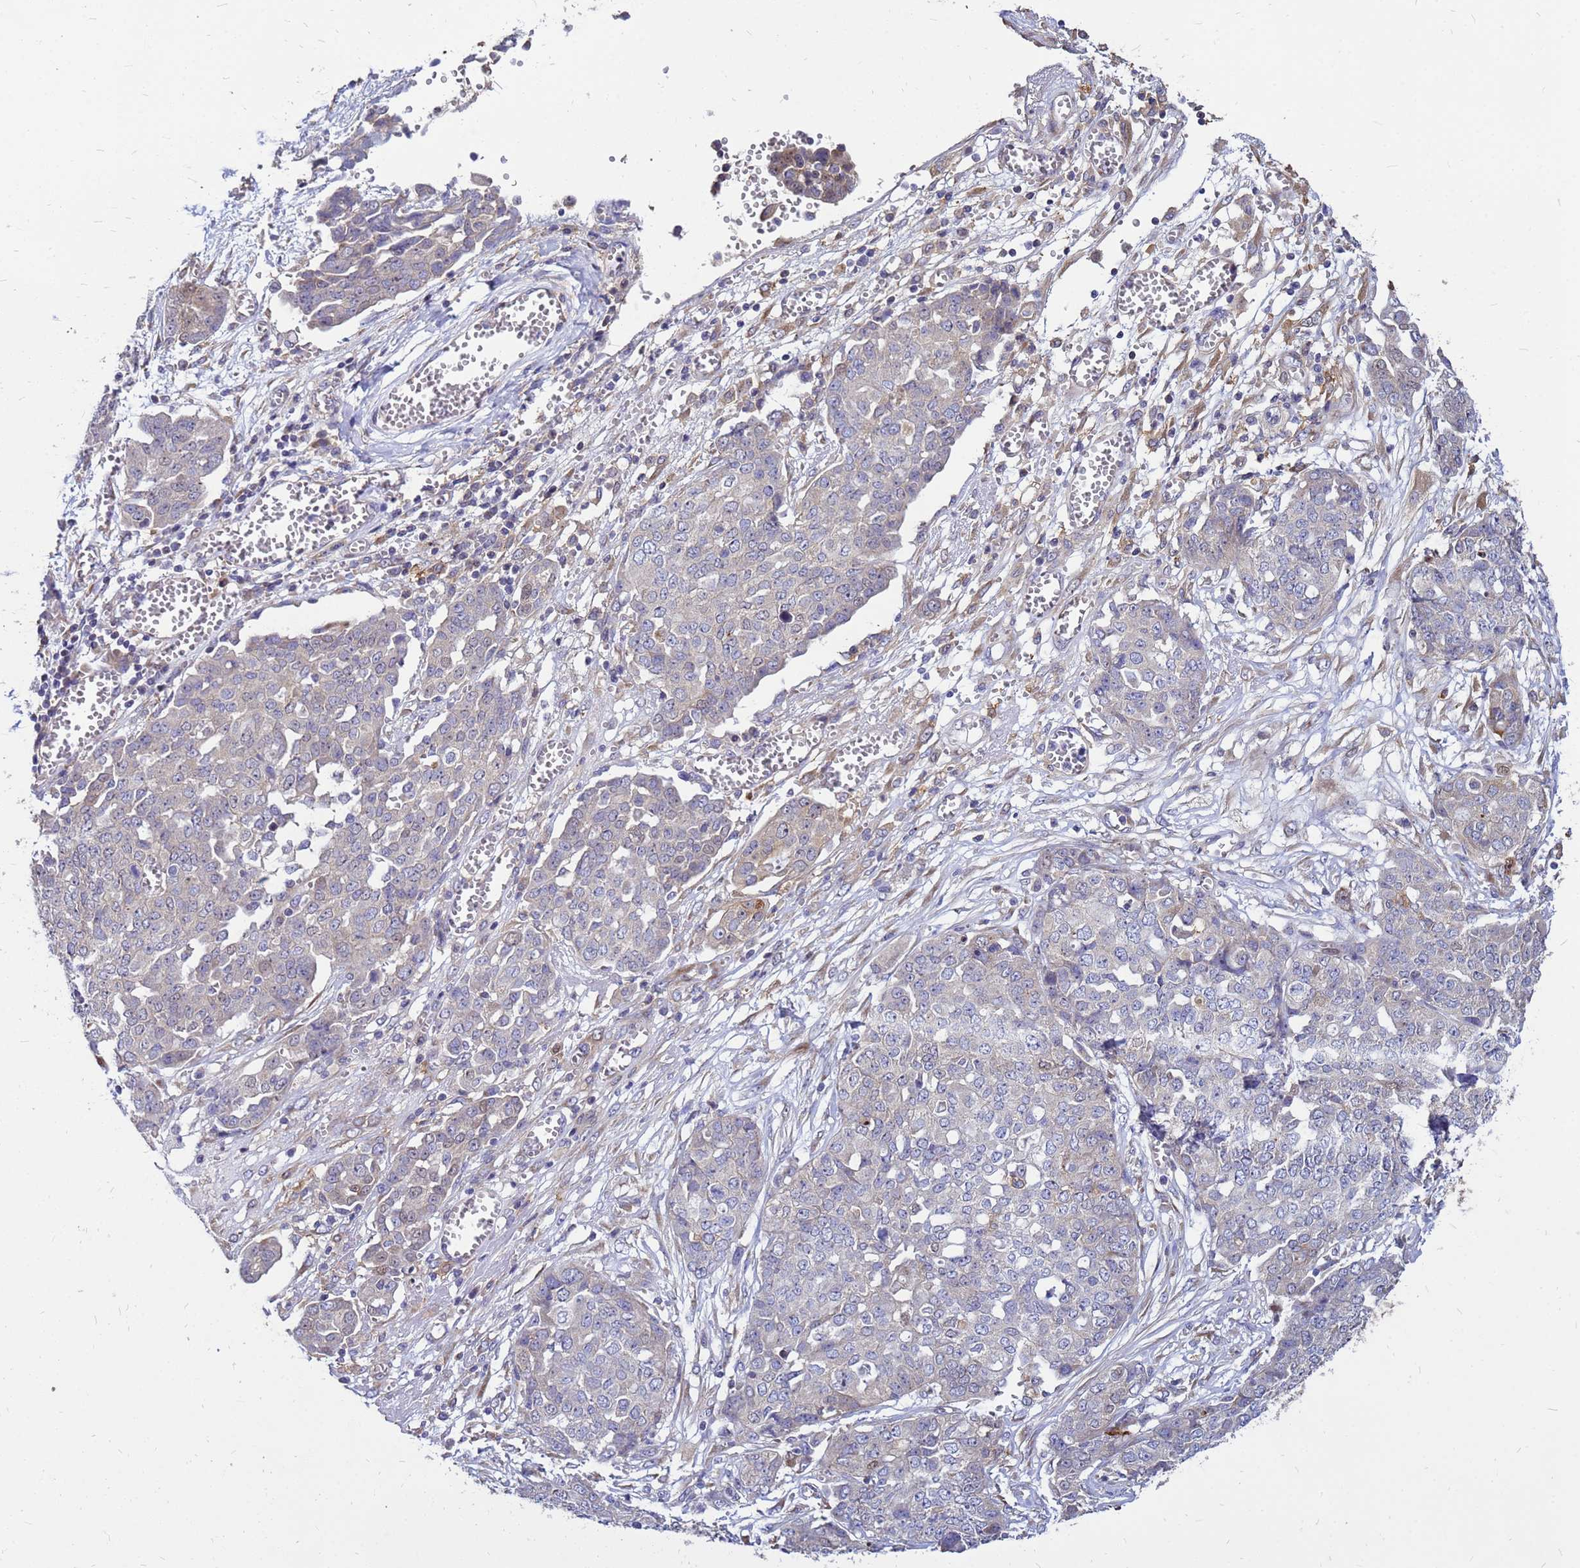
{"staining": {"intensity": "negative", "quantity": "none", "location": "none"}, "tissue": "ovarian cancer", "cell_type": "Tumor cells", "image_type": "cancer", "snomed": [{"axis": "morphology", "description": "Cystadenocarcinoma, serous, NOS"}, {"axis": "topography", "description": "Soft tissue"}, {"axis": "topography", "description": "Ovary"}], "caption": "There is no significant staining in tumor cells of ovarian cancer (serous cystadenocarcinoma).", "gene": "MOB2", "patient": {"sex": "female", "age": 57}}